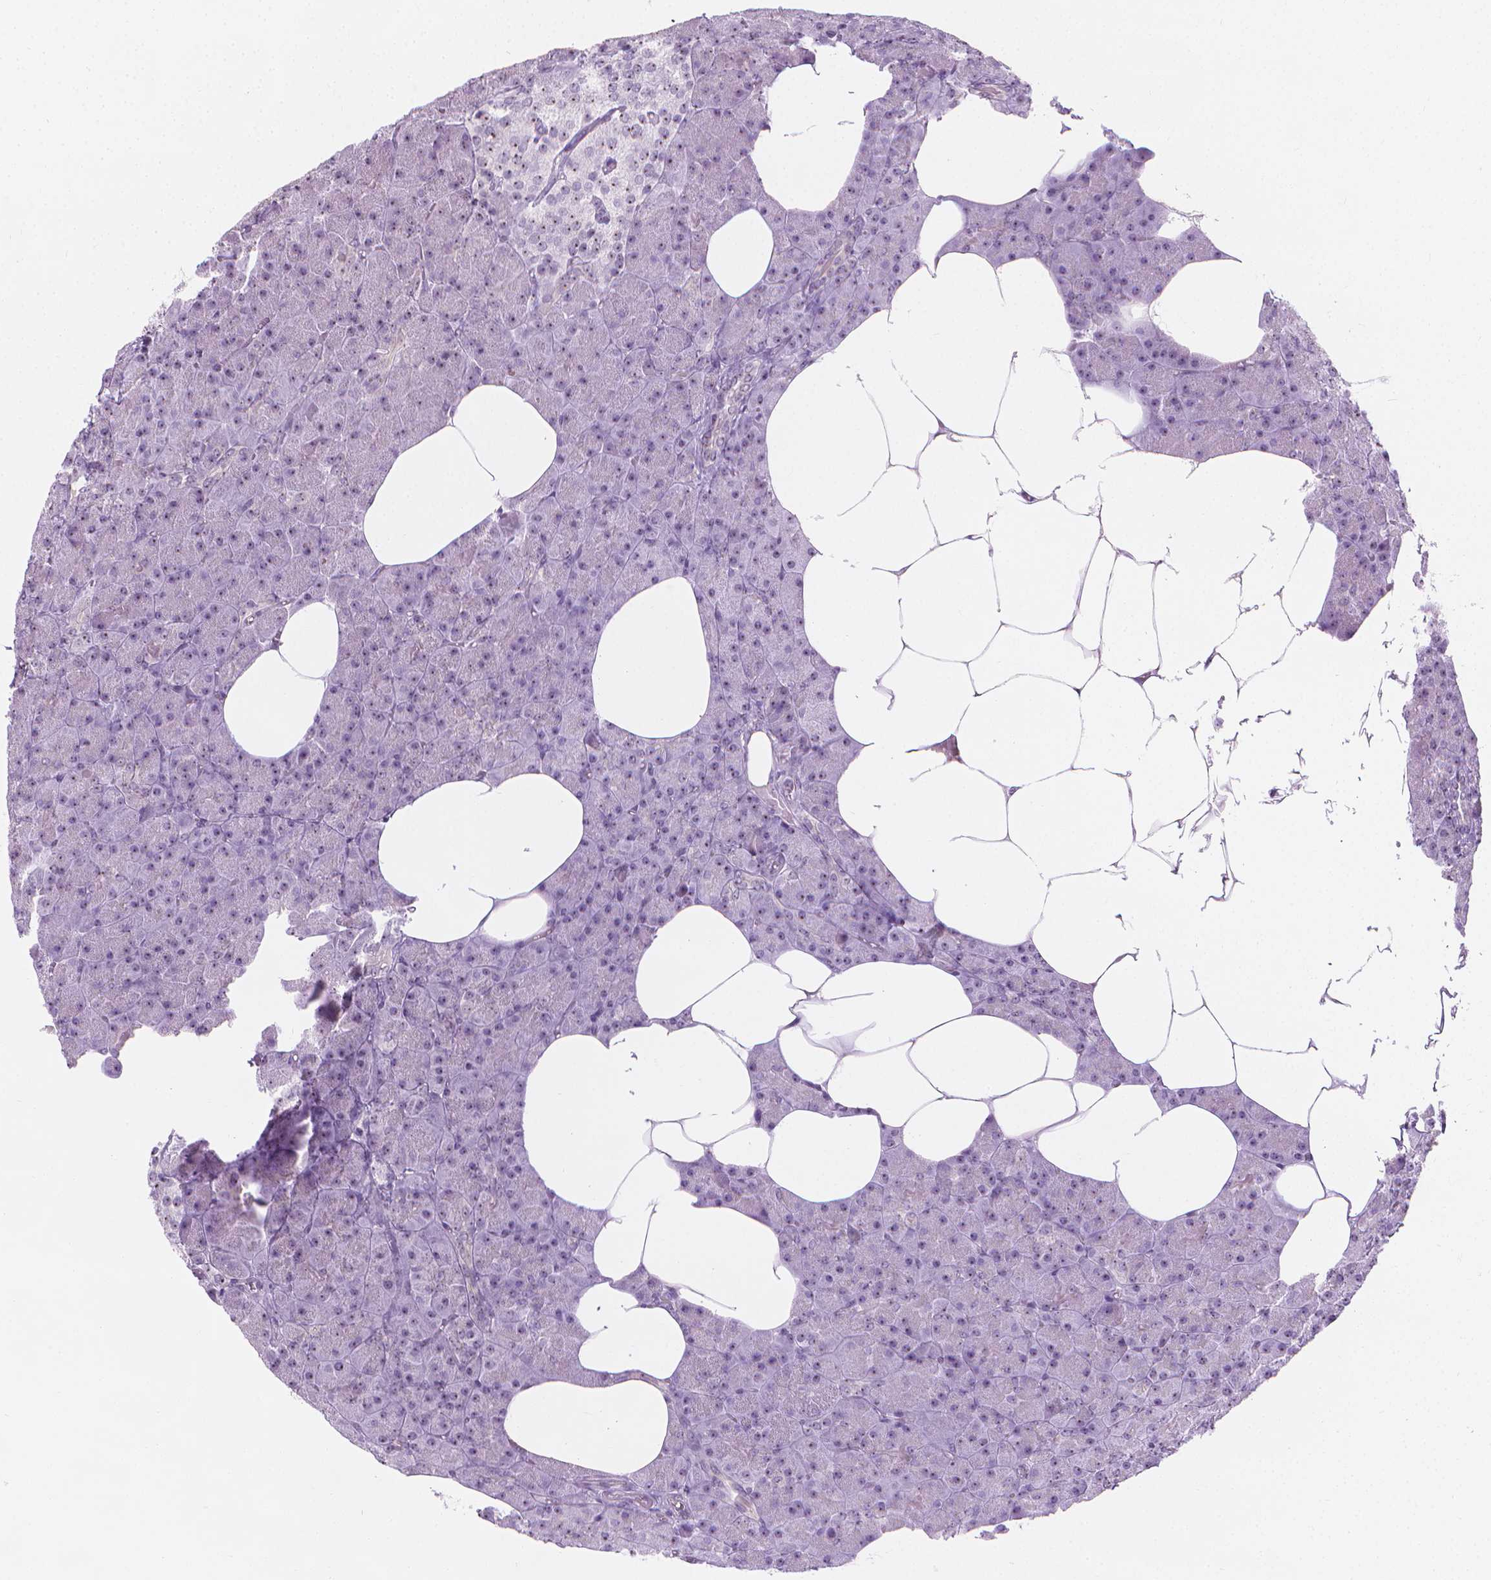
{"staining": {"intensity": "weak", "quantity": "25%-75%", "location": "nuclear"}, "tissue": "pancreas", "cell_type": "Exocrine glandular cells", "image_type": "normal", "snomed": [{"axis": "morphology", "description": "Normal tissue, NOS"}, {"axis": "topography", "description": "Pancreas"}], "caption": "Protein staining demonstrates weak nuclear staining in about 25%-75% of exocrine glandular cells in benign pancreas.", "gene": "NOL7", "patient": {"sex": "female", "age": 45}}